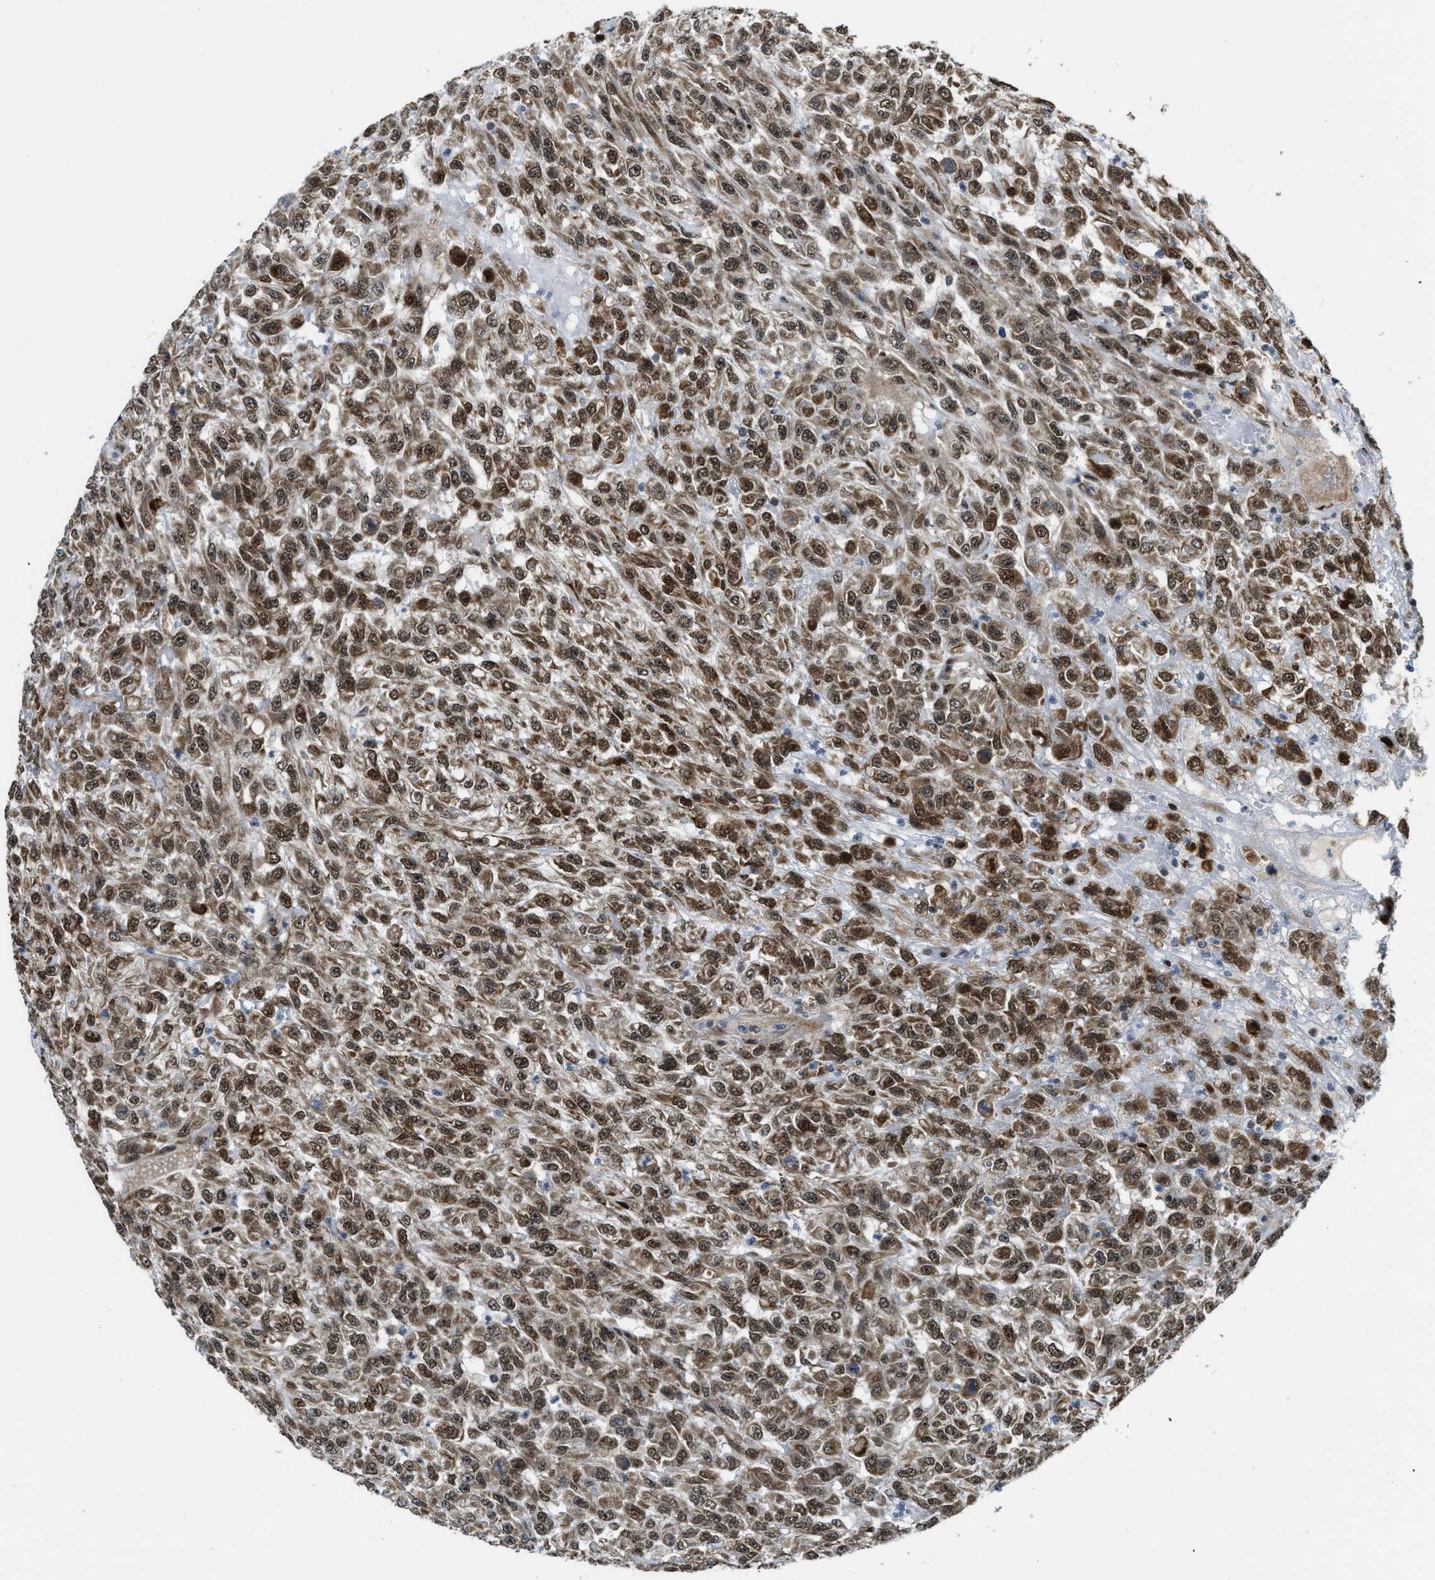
{"staining": {"intensity": "moderate", "quantity": ">75%", "location": "nuclear"}, "tissue": "urothelial cancer", "cell_type": "Tumor cells", "image_type": "cancer", "snomed": [{"axis": "morphology", "description": "Urothelial carcinoma, High grade"}, {"axis": "topography", "description": "Urinary bladder"}], "caption": "Tumor cells demonstrate medium levels of moderate nuclear staining in about >75% of cells in human urothelial cancer.", "gene": "ZNF250", "patient": {"sex": "male", "age": 46}}